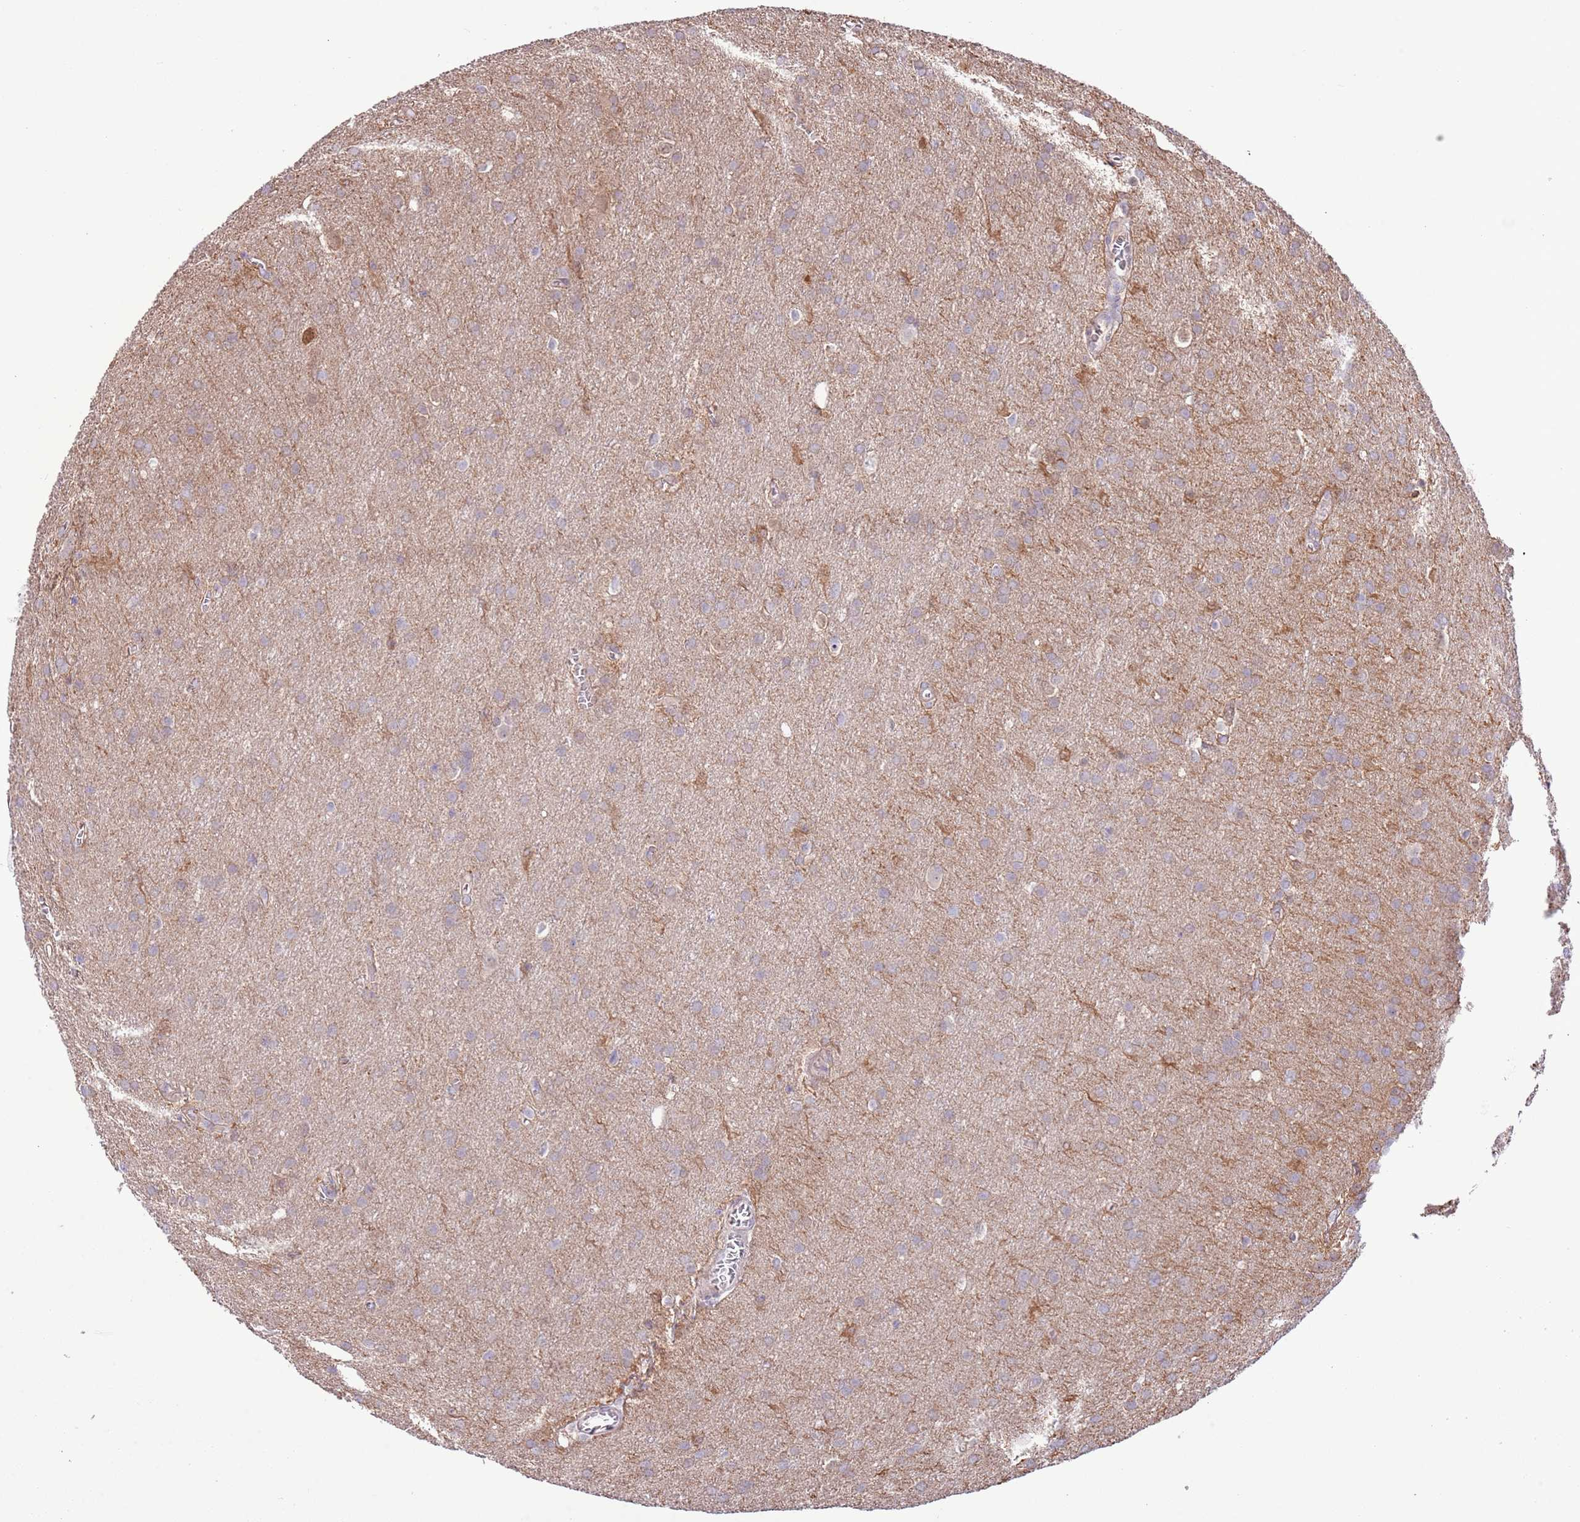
{"staining": {"intensity": "weak", "quantity": "25%-75%", "location": "cytoplasmic/membranous"}, "tissue": "glioma", "cell_type": "Tumor cells", "image_type": "cancer", "snomed": [{"axis": "morphology", "description": "Glioma, malignant, Low grade"}, {"axis": "topography", "description": "Brain"}], "caption": "Tumor cells show low levels of weak cytoplasmic/membranous staining in approximately 25%-75% of cells in human malignant glioma (low-grade).", "gene": "PRR32", "patient": {"sex": "female", "age": 32}}